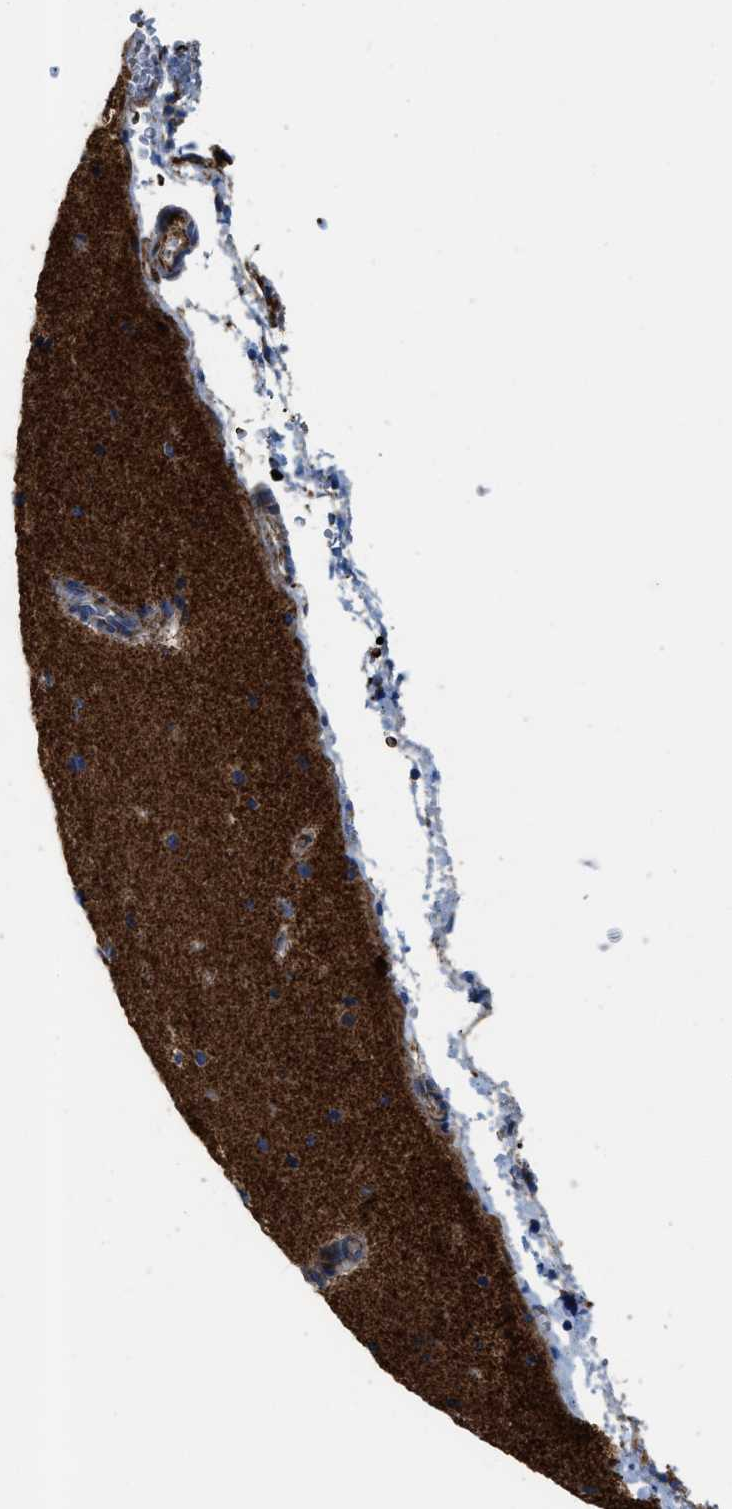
{"staining": {"intensity": "moderate", "quantity": "<25%", "location": "cytoplasmic/membranous"}, "tissue": "cerebral cortex", "cell_type": "Endothelial cells", "image_type": "normal", "snomed": [{"axis": "morphology", "description": "Normal tissue, NOS"}, {"axis": "morphology", "description": "Developmental malformation"}, {"axis": "topography", "description": "Cerebral cortex"}], "caption": "The histopathology image shows staining of unremarkable cerebral cortex, revealing moderate cytoplasmic/membranous protein expression (brown color) within endothelial cells. (Brightfield microscopy of DAB IHC at high magnification).", "gene": "ZNF831", "patient": {"sex": "female", "age": 30}}